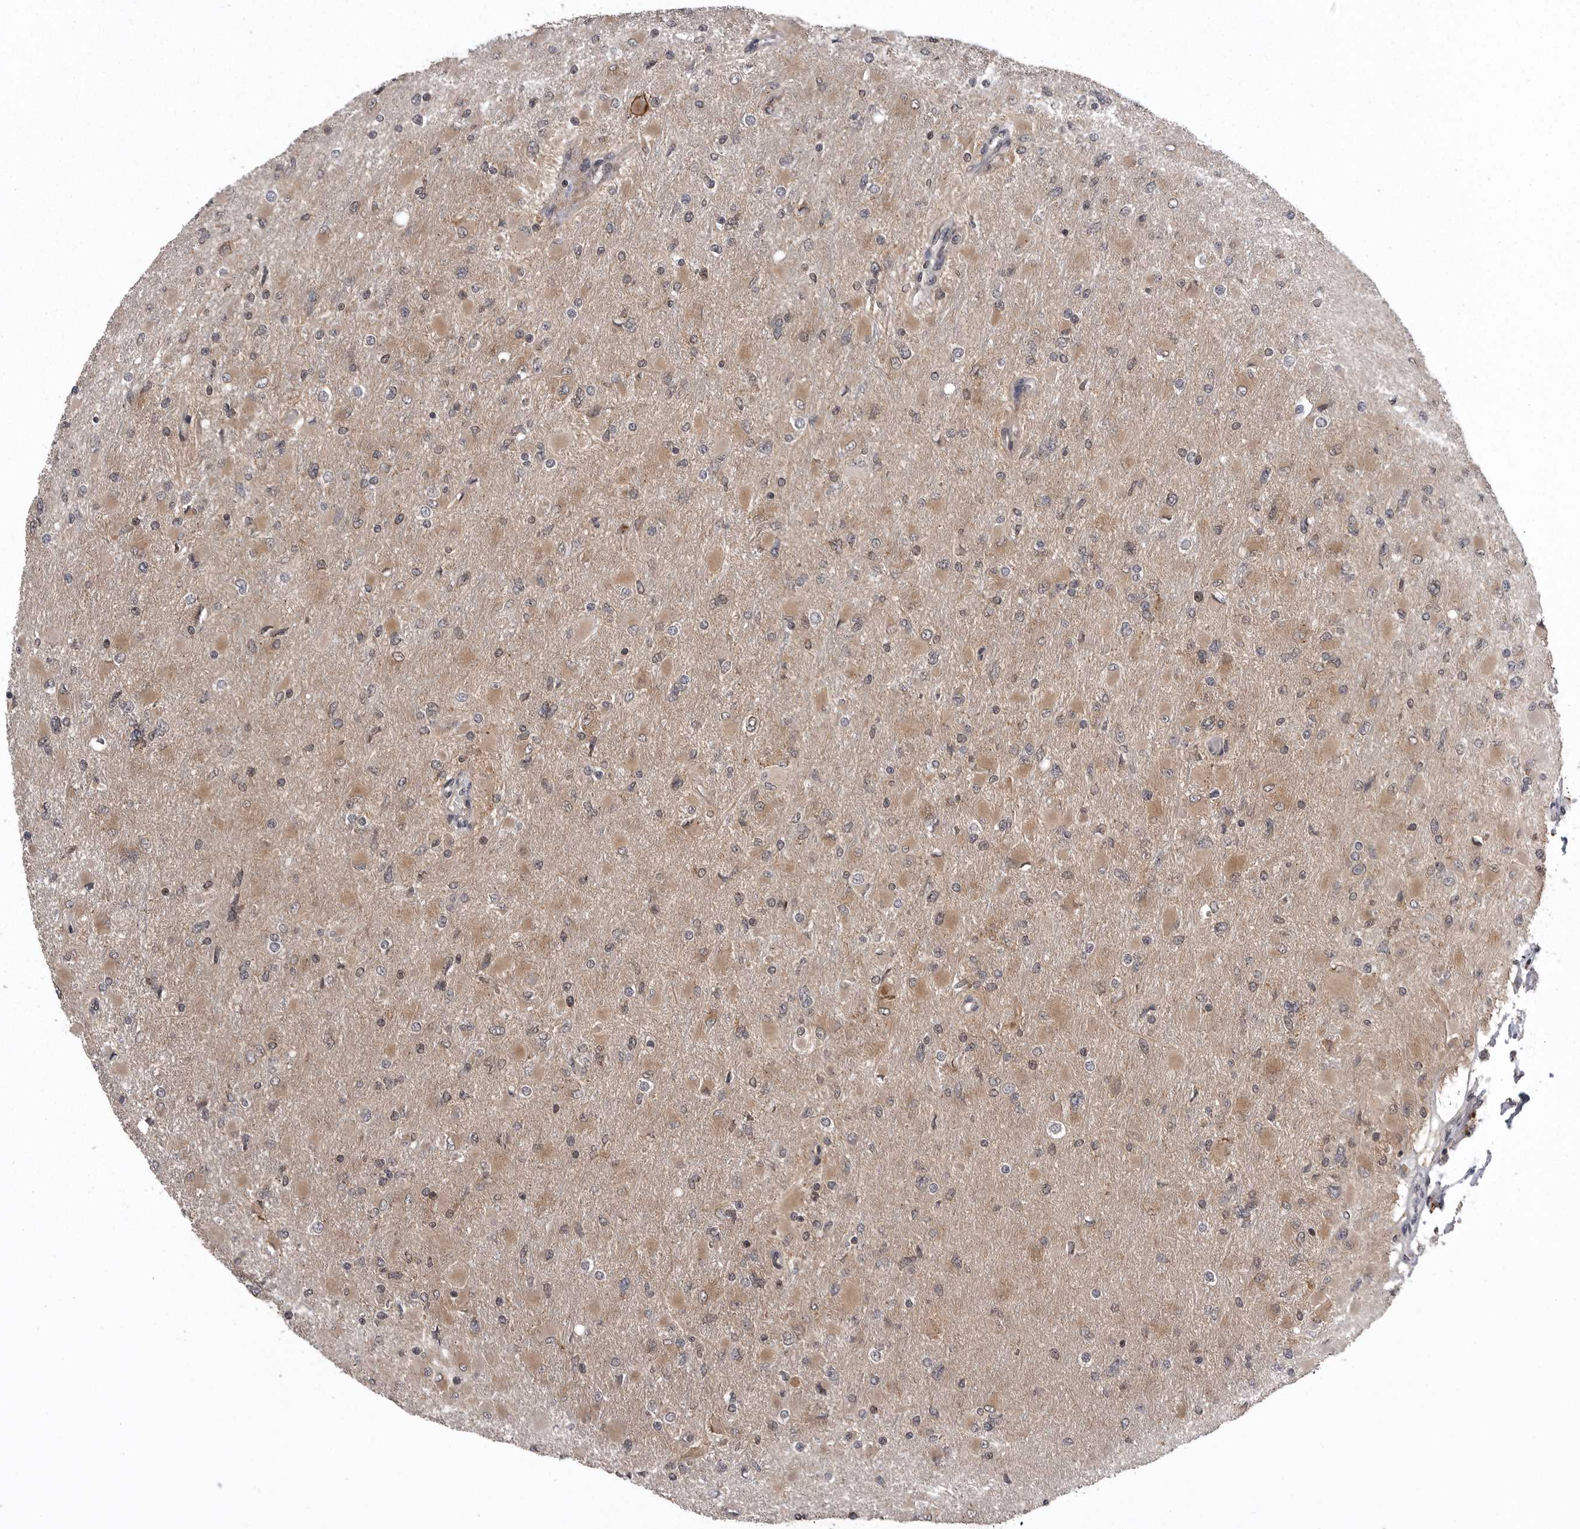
{"staining": {"intensity": "weak", "quantity": ">75%", "location": "cytoplasmic/membranous"}, "tissue": "glioma", "cell_type": "Tumor cells", "image_type": "cancer", "snomed": [{"axis": "morphology", "description": "Glioma, malignant, High grade"}, {"axis": "topography", "description": "Cerebral cortex"}], "caption": "Protein analysis of malignant glioma (high-grade) tissue shows weak cytoplasmic/membranous expression in approximately >75% of tumor cells. Using DAB (3,3'-diaminobenzidine) (brown) and hematoxylin (blue) stains, captured at high magnification using brightfield microscopy.", "gene": "AOAH", "patient": {"sex": "female", "age": 36}}